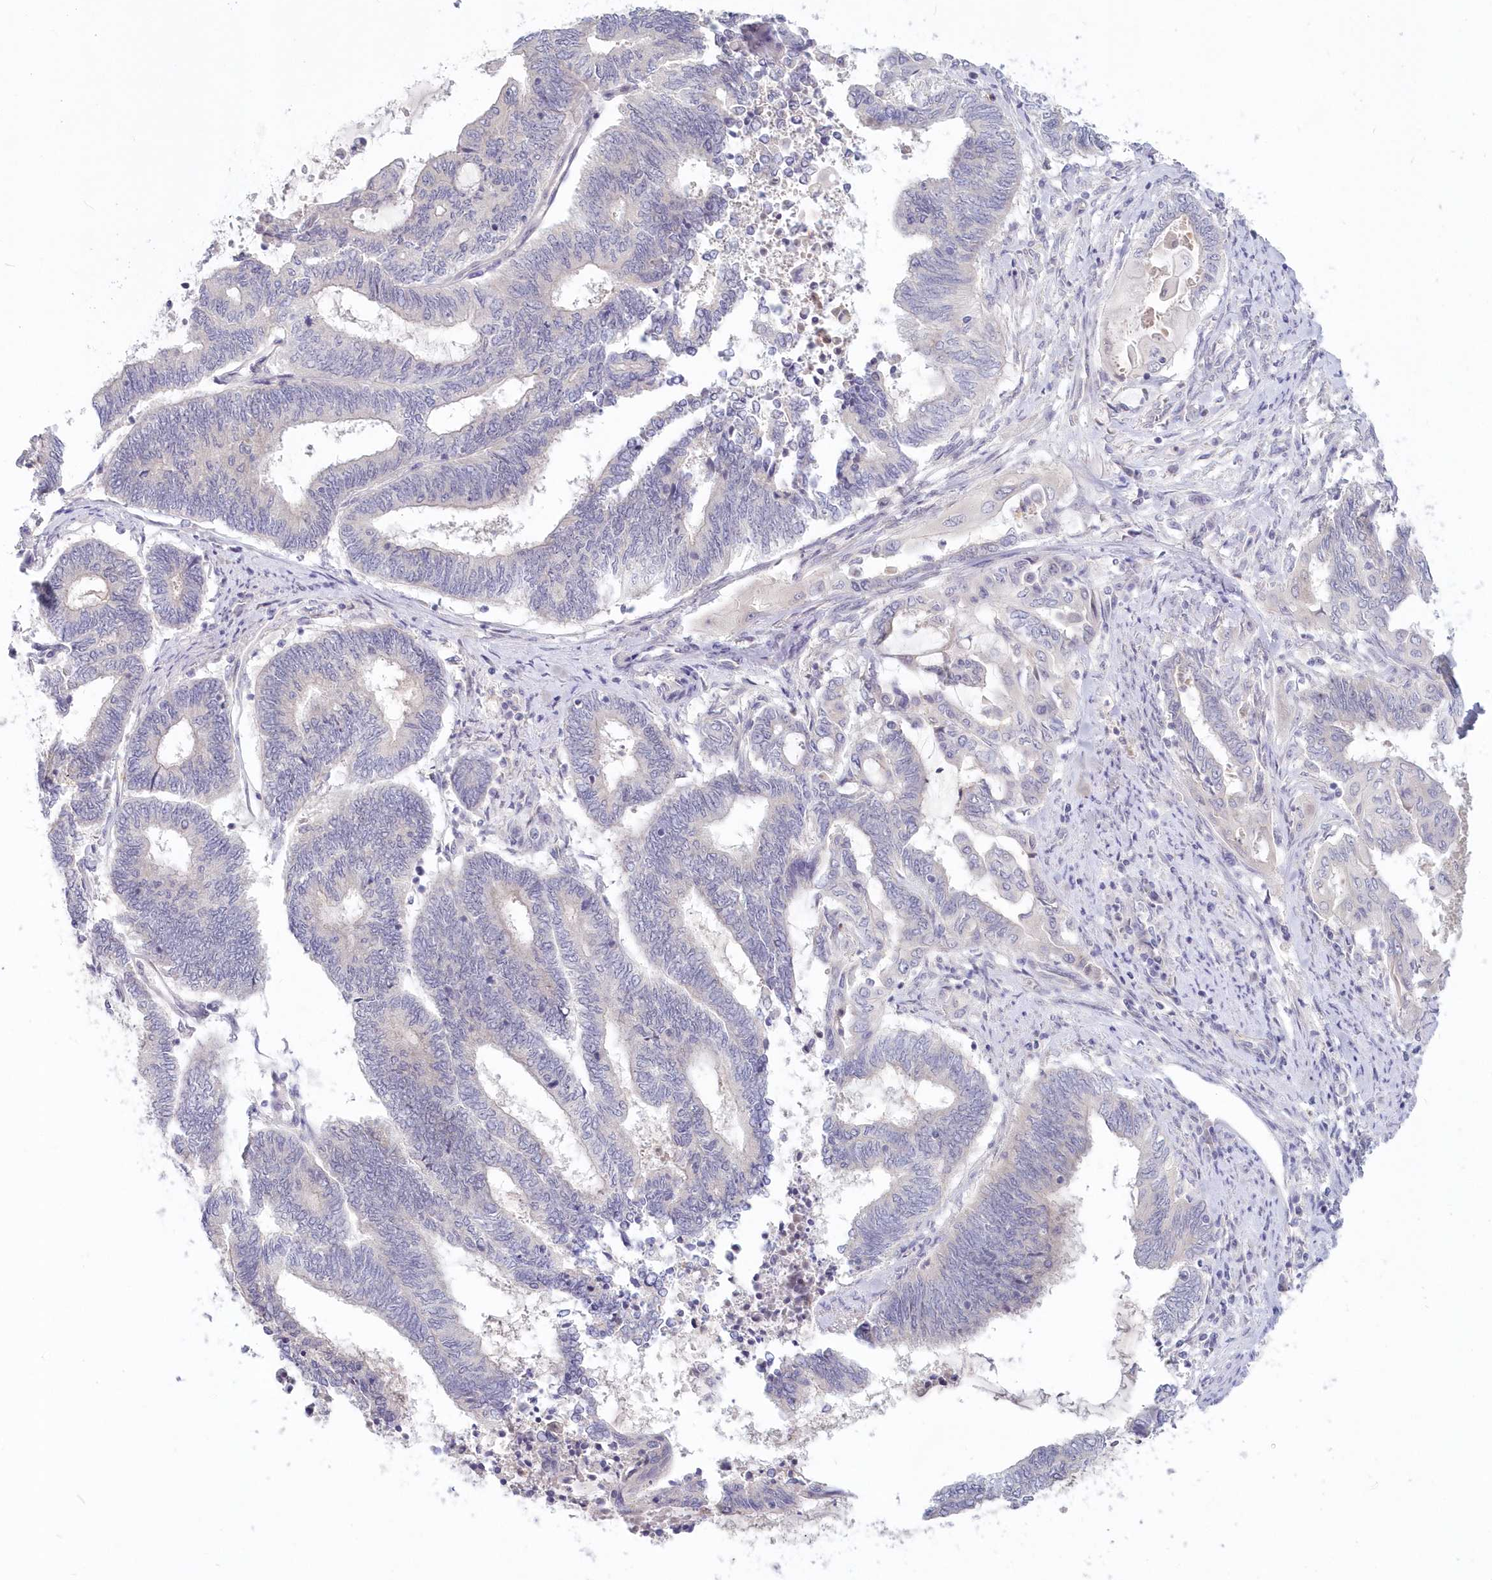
{"staining": {"intensity": "negative", "quantity": "none", "location": "none"}, "tissue": "endometrial cancer", "cell_type": "Tumor cells", "image_type": "cancer", "snomed": [{"axis": "morphology", "description": "Adenocarcinoma, NOS"}, {"axis": "topography", "description": "Uterus"}, {"axis": "topography", "description": "Endometrium"}], "caption": "Tumor cells show no significant protein expression in endometrial adenocarcinoma.", "gene": "KATNA1", "patient": {"sex": "female", "age": 70}}